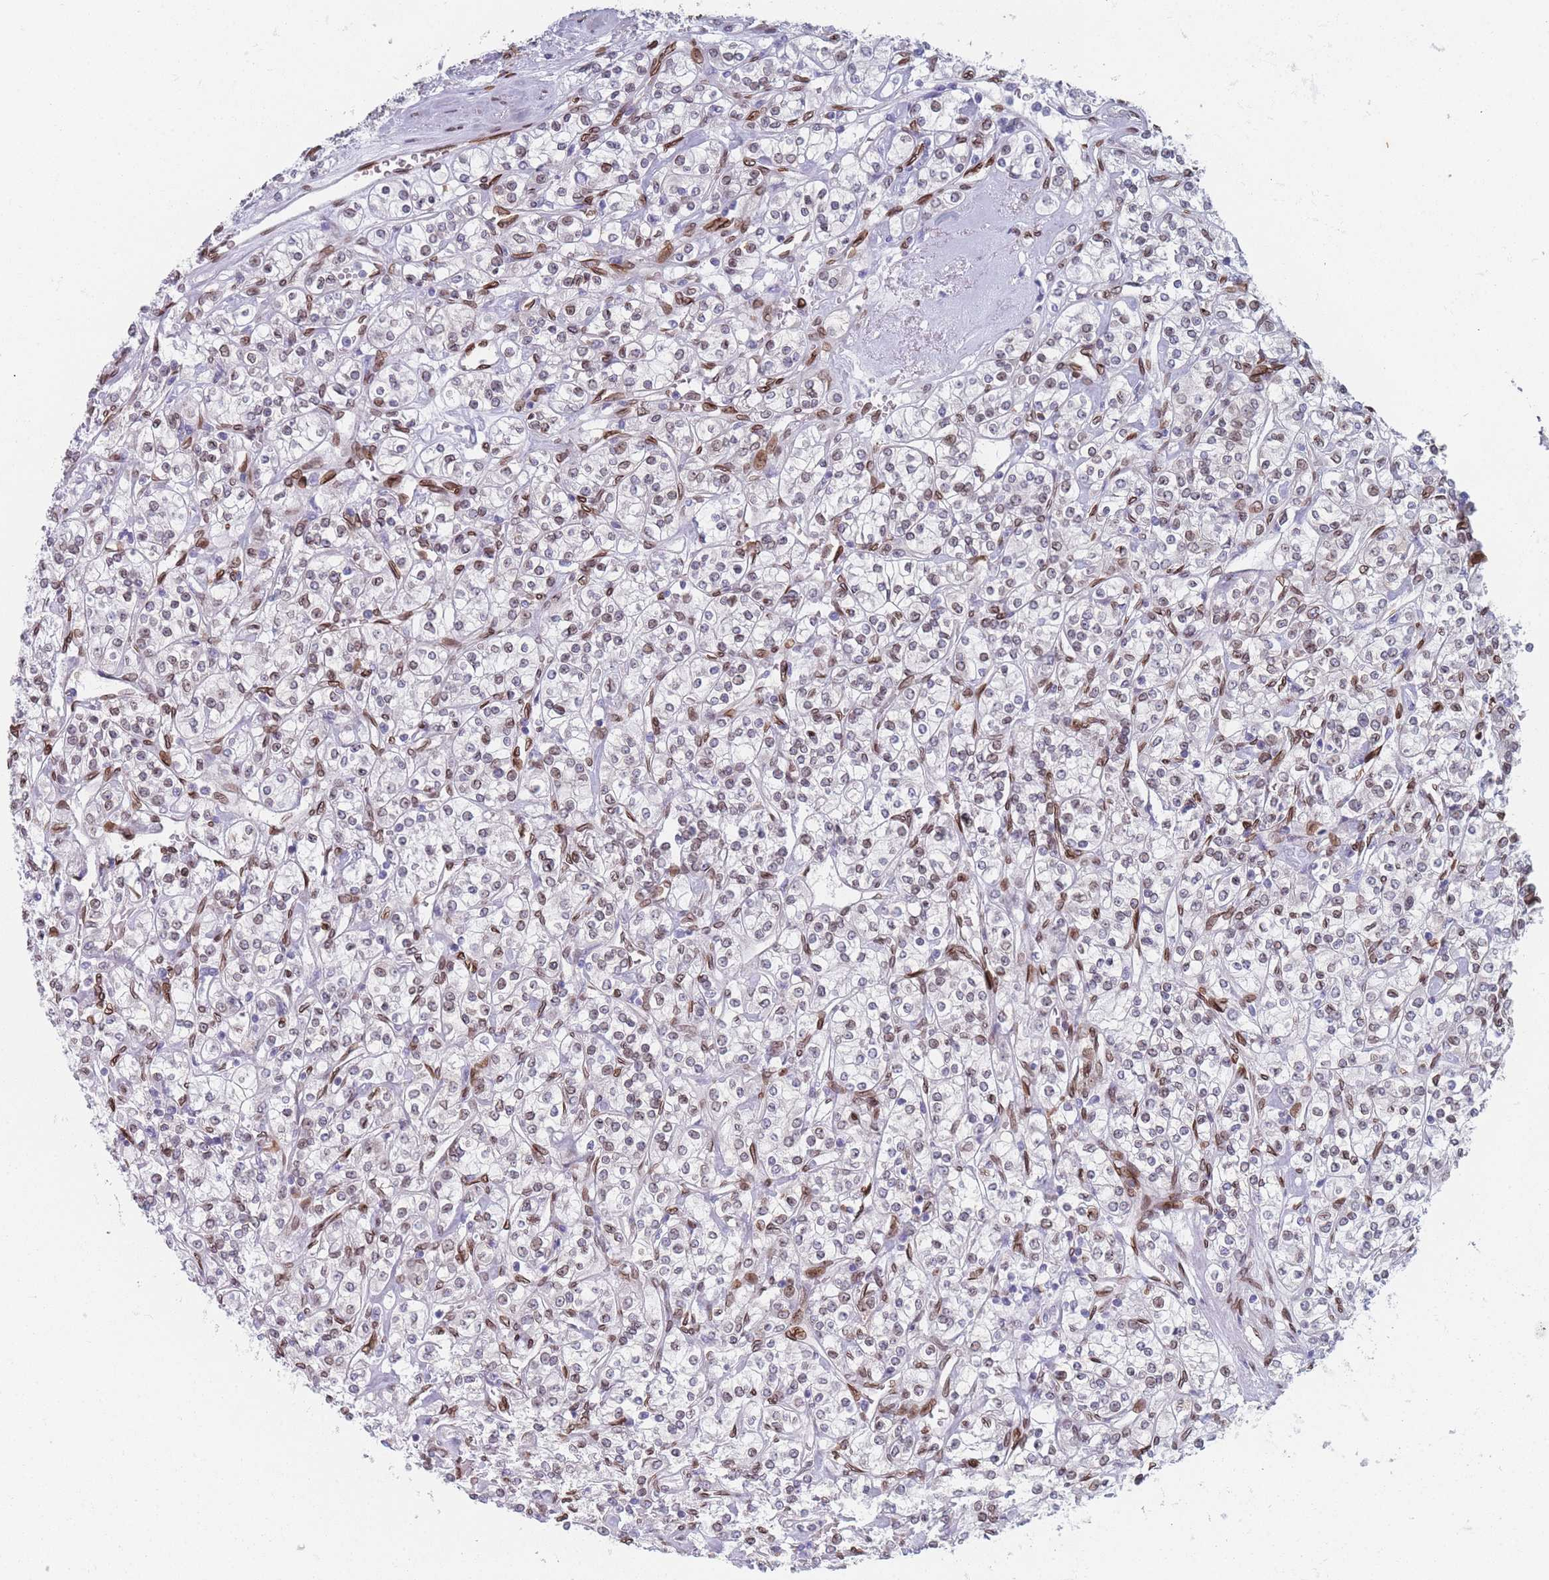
{"staining": {"intensity": "moderate", "quantity": "<25%", "location": "cytoplasmic/membranous,nuclear"}, "tissue": "renal cancer", "cell_type": "Tumor cells", "image_type": "cancer", "snomed": [{"axis": "morphology", "description": "Adenocarcinoma, NOS"}, {"axis": "topography", "description": "Kidney"}], "caption": "Tumor cells display moderate cytoplasmic/membranous and nuclear staining in about <25% of cells in adenocarcinoma (renal). (brown staining indicates protein expression, while blue staining denotes nuclei).", "gene": "ZBTB1", "patient": {"sex": "male", "age": 77}}